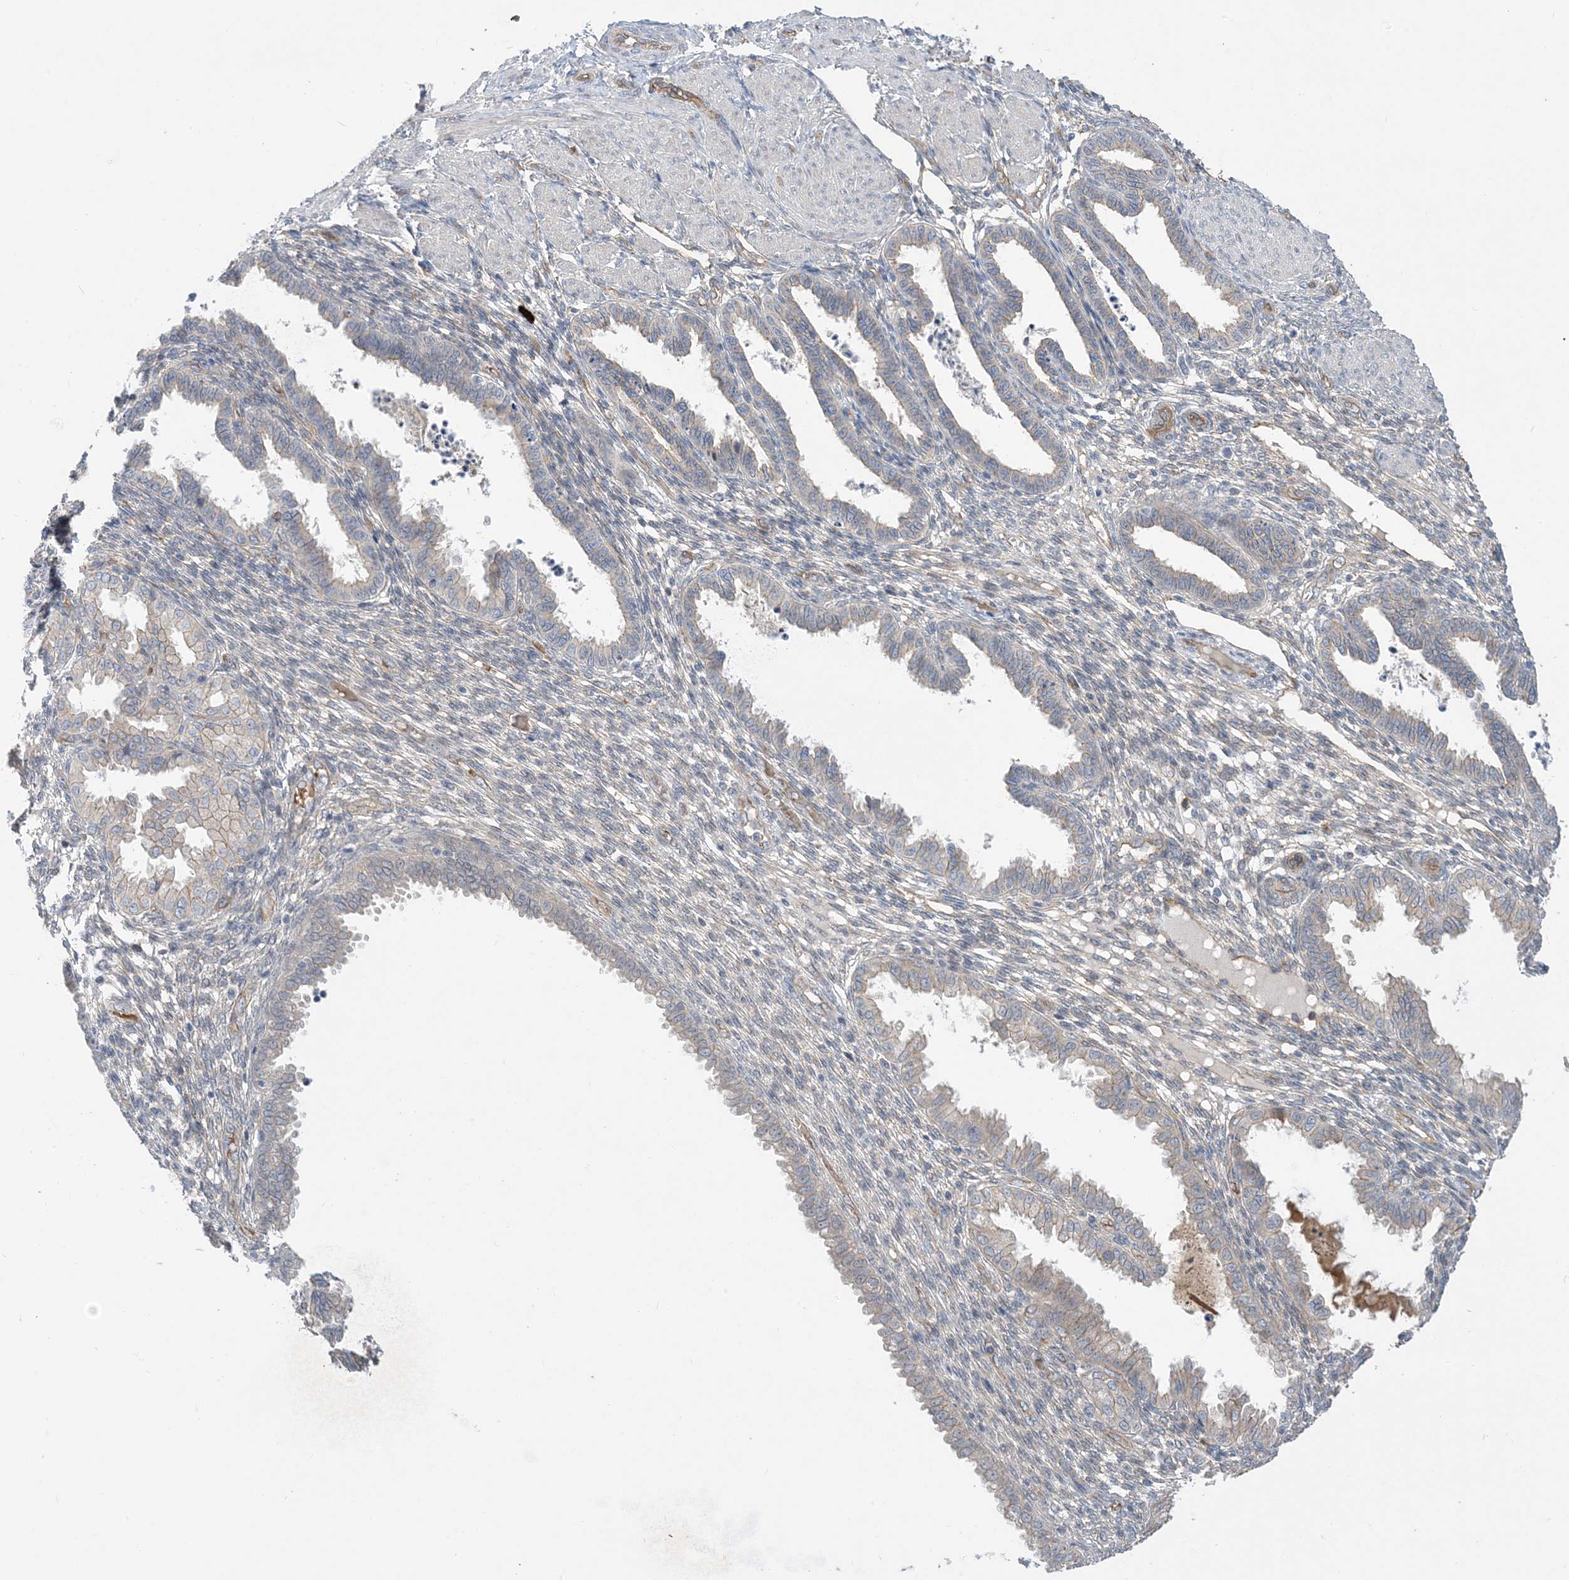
{"staining": {"intensity": "negative", "quantity": "none", "location": "none"}, "tissue": "endometrium", "cell_type": "Cells in endometrial stroma", "image_type": "normal", "snomed": [{"axis": "morphology", "description": "Normal tissue, NOS"}, {"axis": "topography", "description": "Endometrium"}], "caption": "The immunohistochemistry (IHC) image has no significant staining in cells in endometrial stroma of endometrium. (Immunohistochemistry (ihc), brightfield microscopy, high magnification).", "gene": "AOC1", "patient": {"sex": "female", "age": 33}}